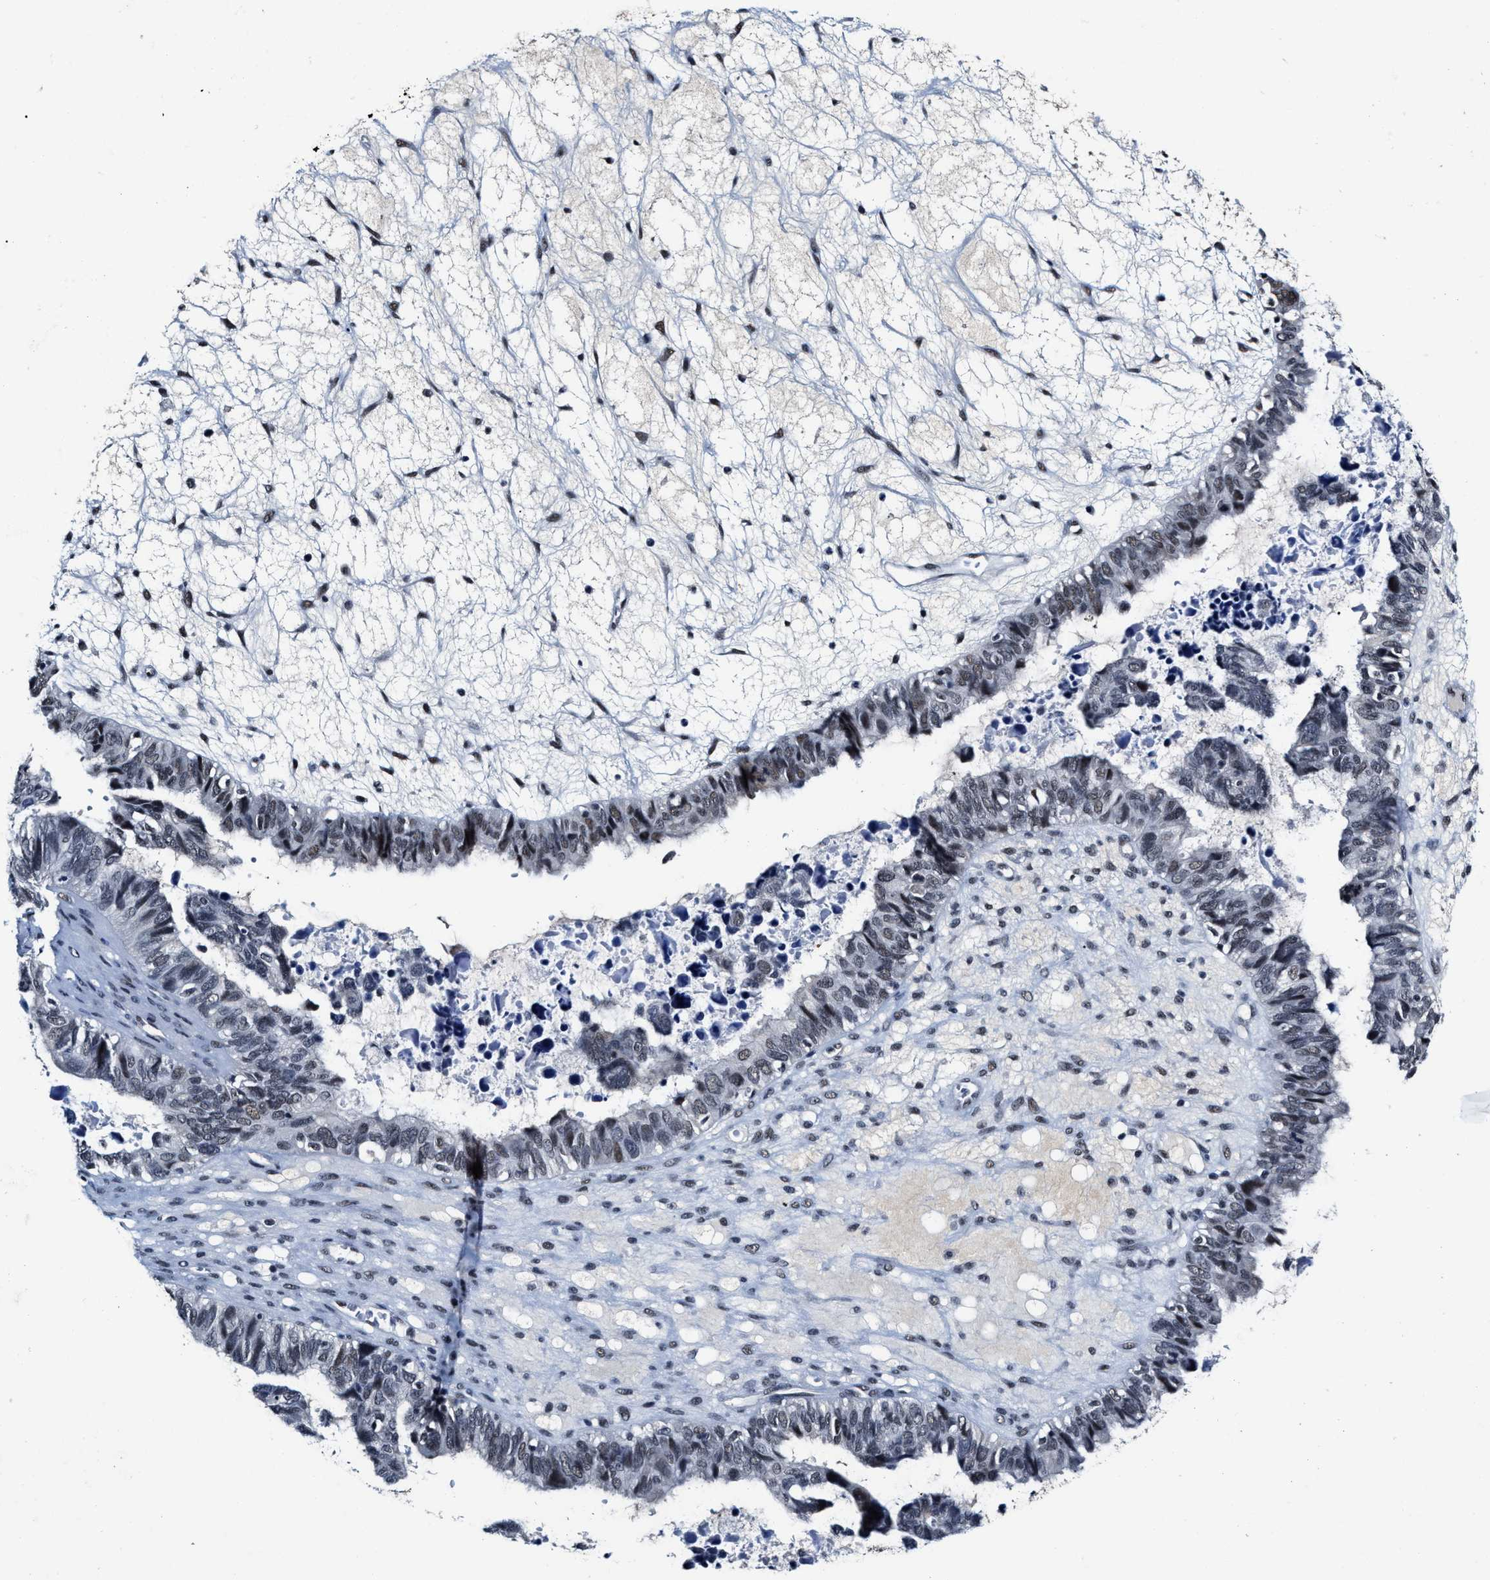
{"staining": {"intensity": "weak", "quantity": "25%-75%", "location": "nuclear"}, "tissue": "ovarian cancer", "cell_type": "Tumor cells", "image_type": "cancer", "snomed": [{"axis": "morphology", "description": "Cystadenocarcinoma, serous, NOS"}, {"axis": "topography", "description": "Ovary"}], "caption": "Protein staining displays weak nuclear expression in approximately 25%-75% of tumor cells in serous cystadenocarcinoma (ovarian). (brown staining indicates protein expression, while blue staining denotes nuclei).", "gene": "INIP", "patient": {"sex": "female", "age": 79}}